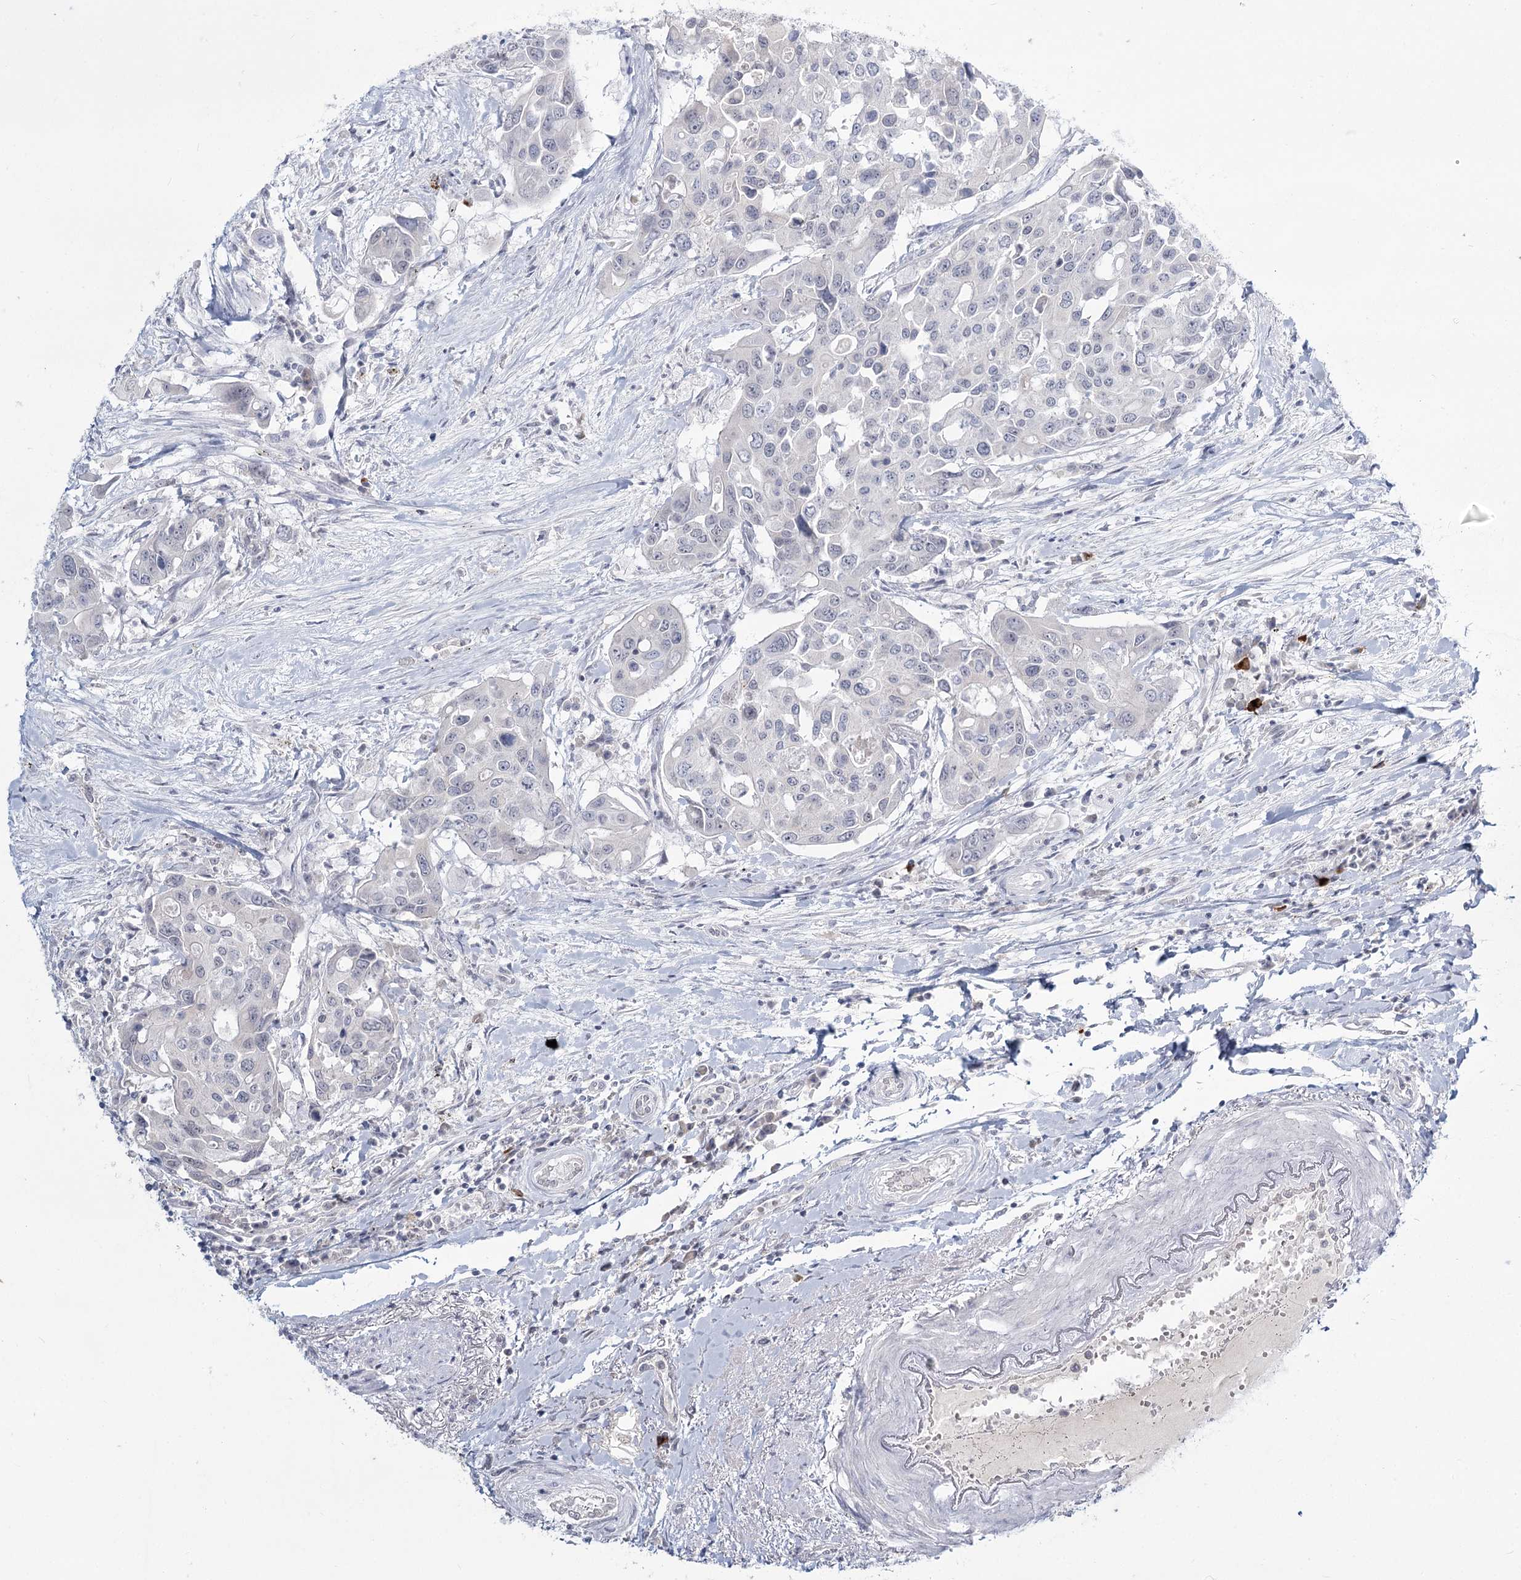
{"staining": {"intensity": "negative", "quantity": "none", "location": "none"}, "tissue": "colorectal cancer", "cell_type": "Tumor cells", "image_type": "cancer", "snomed": [{"axis": "morphology", "description": "Adenocarcinoma, NOS"}, {"axis": "topography", "description": "Colon"}], "caption": "The histopathology image exhibits no significant staining in tumor cells of colorectal adenocarcinoma.", "gene": "LY6G5C", "patient": {"sex": "male", "age": 77}}